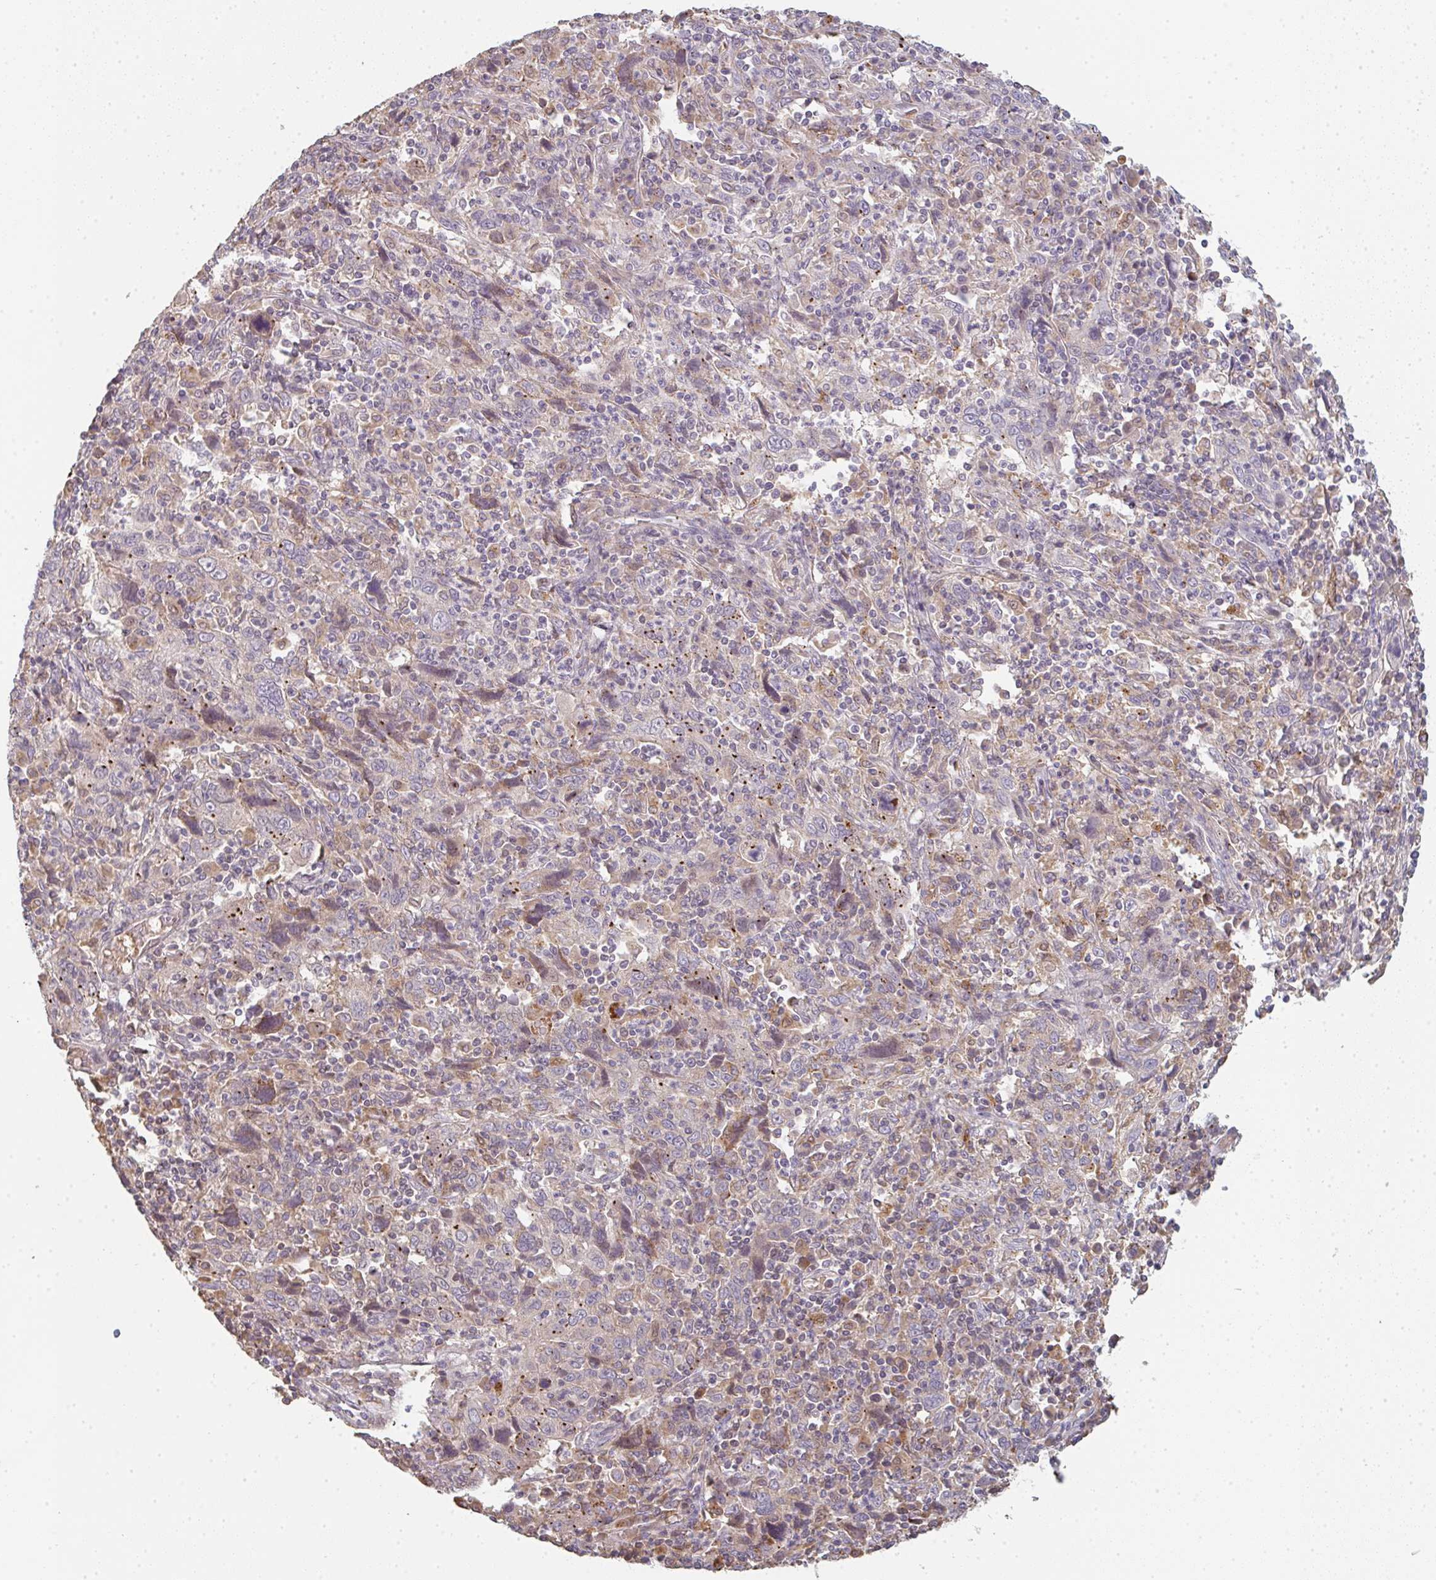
{"staining": {"intensity": "negative", "quantity": "none", "location": "none"}, "tissue": "cervical cancer", "cell_type": "Tumor cells", "image_type": "cancer", "snomed": [{"axis": "morphology", "description": "Squamous cell carcinoma, NOS"}, {"axis": "topography", "description": "Cervix"}], "caption": "Immunohistochemistry (IHC) image of neoplastic tissue: cervical cancer (squamous cell carcinoma) stained with DAB (3,3'-diaminobenzidine) displays no significant protein staining in tumor cells.", "gene": "TMEM237", "patient": {"sex": "female", "age": 46}}